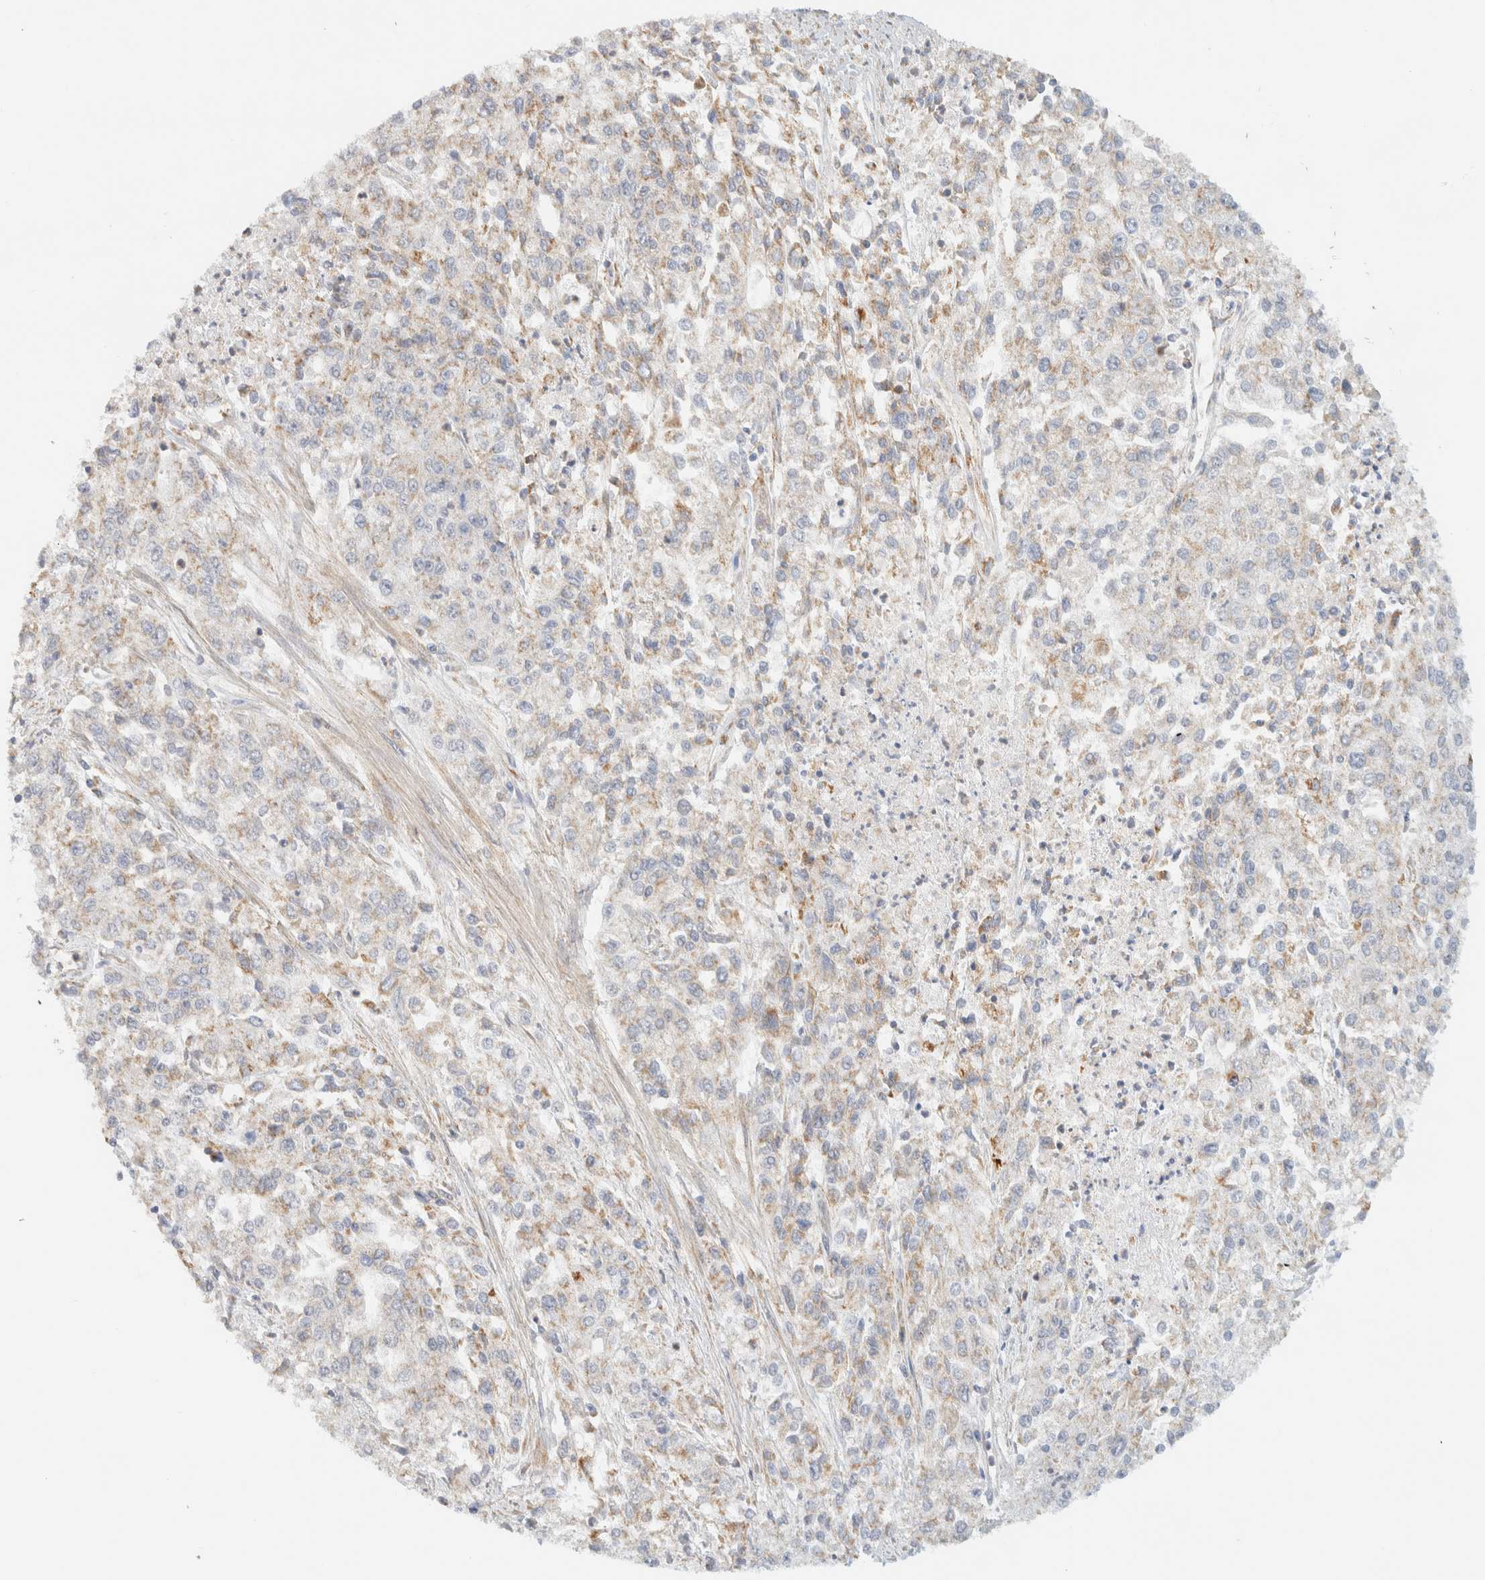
{"staining": {"intensity": "weak", "quantity": "25%-75%", "location": "cytoplasmic/membranous"}, "tissue": "endometrial cancer", "cell_type": "Tumor cells", "image_type": "cancer", "snomed": [{"axis": "morphology", "description": "Adenocarcinoma, NOS"}, {"axis": "topography", "description": "Endometrium"}], "caption": "Immunohistochemistry of endometrial adenocarcinoma exhibits low levels of weak cytoplasmic/membranous staining in approximately 25%-75% of tumor cells.", "gene": "TNK1", "patient": {"sex": "female", "age": 49}}